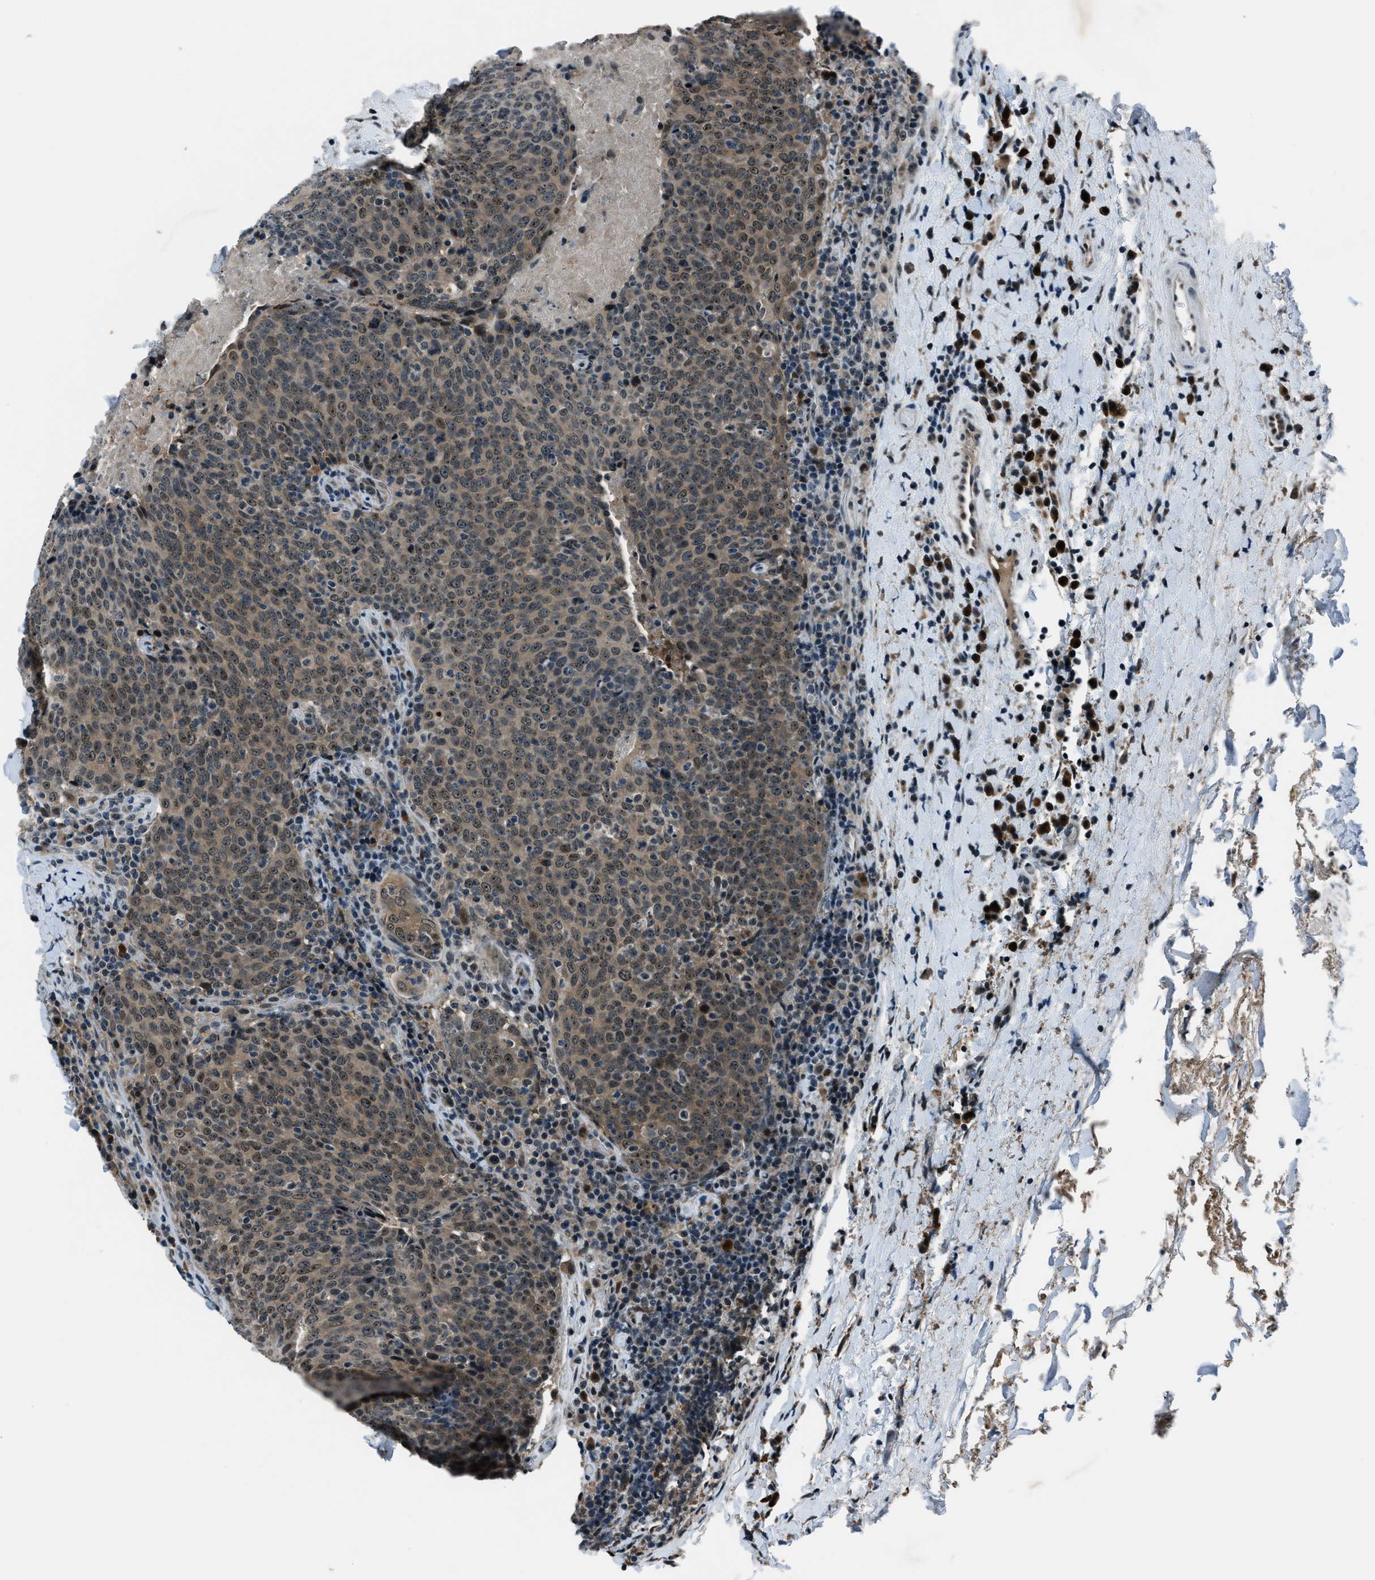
{"staining": {"intensity": "weak", "quantity": "25%-75%", "location": "cytoplasmic/membranous,nuclear"}, "tissue": "head and neck cancer", "cell_type": "Tumor cells", "image_type": "cancer", "snomed": [{"axis": "morphology", "description": "Squamous cell carcinoma, NOS"}, {"axis": "morphology", "description": "Squamous cell carcinoma, metastatic, NOS"}, {"axis": "topography", "description": "Lymph node"}, {"axis": "topography", "description": "Head-Neck"}], "caption": "This is an image of immunohistochemistry (IHC) staining of squamous cell carcinoma (head and neck), which shows weak staining in the cytoplasmic/membranous and nuclear of tumor cells.", "gene": "ACTL9", "patient": {"sex": "male", "age": 62}}